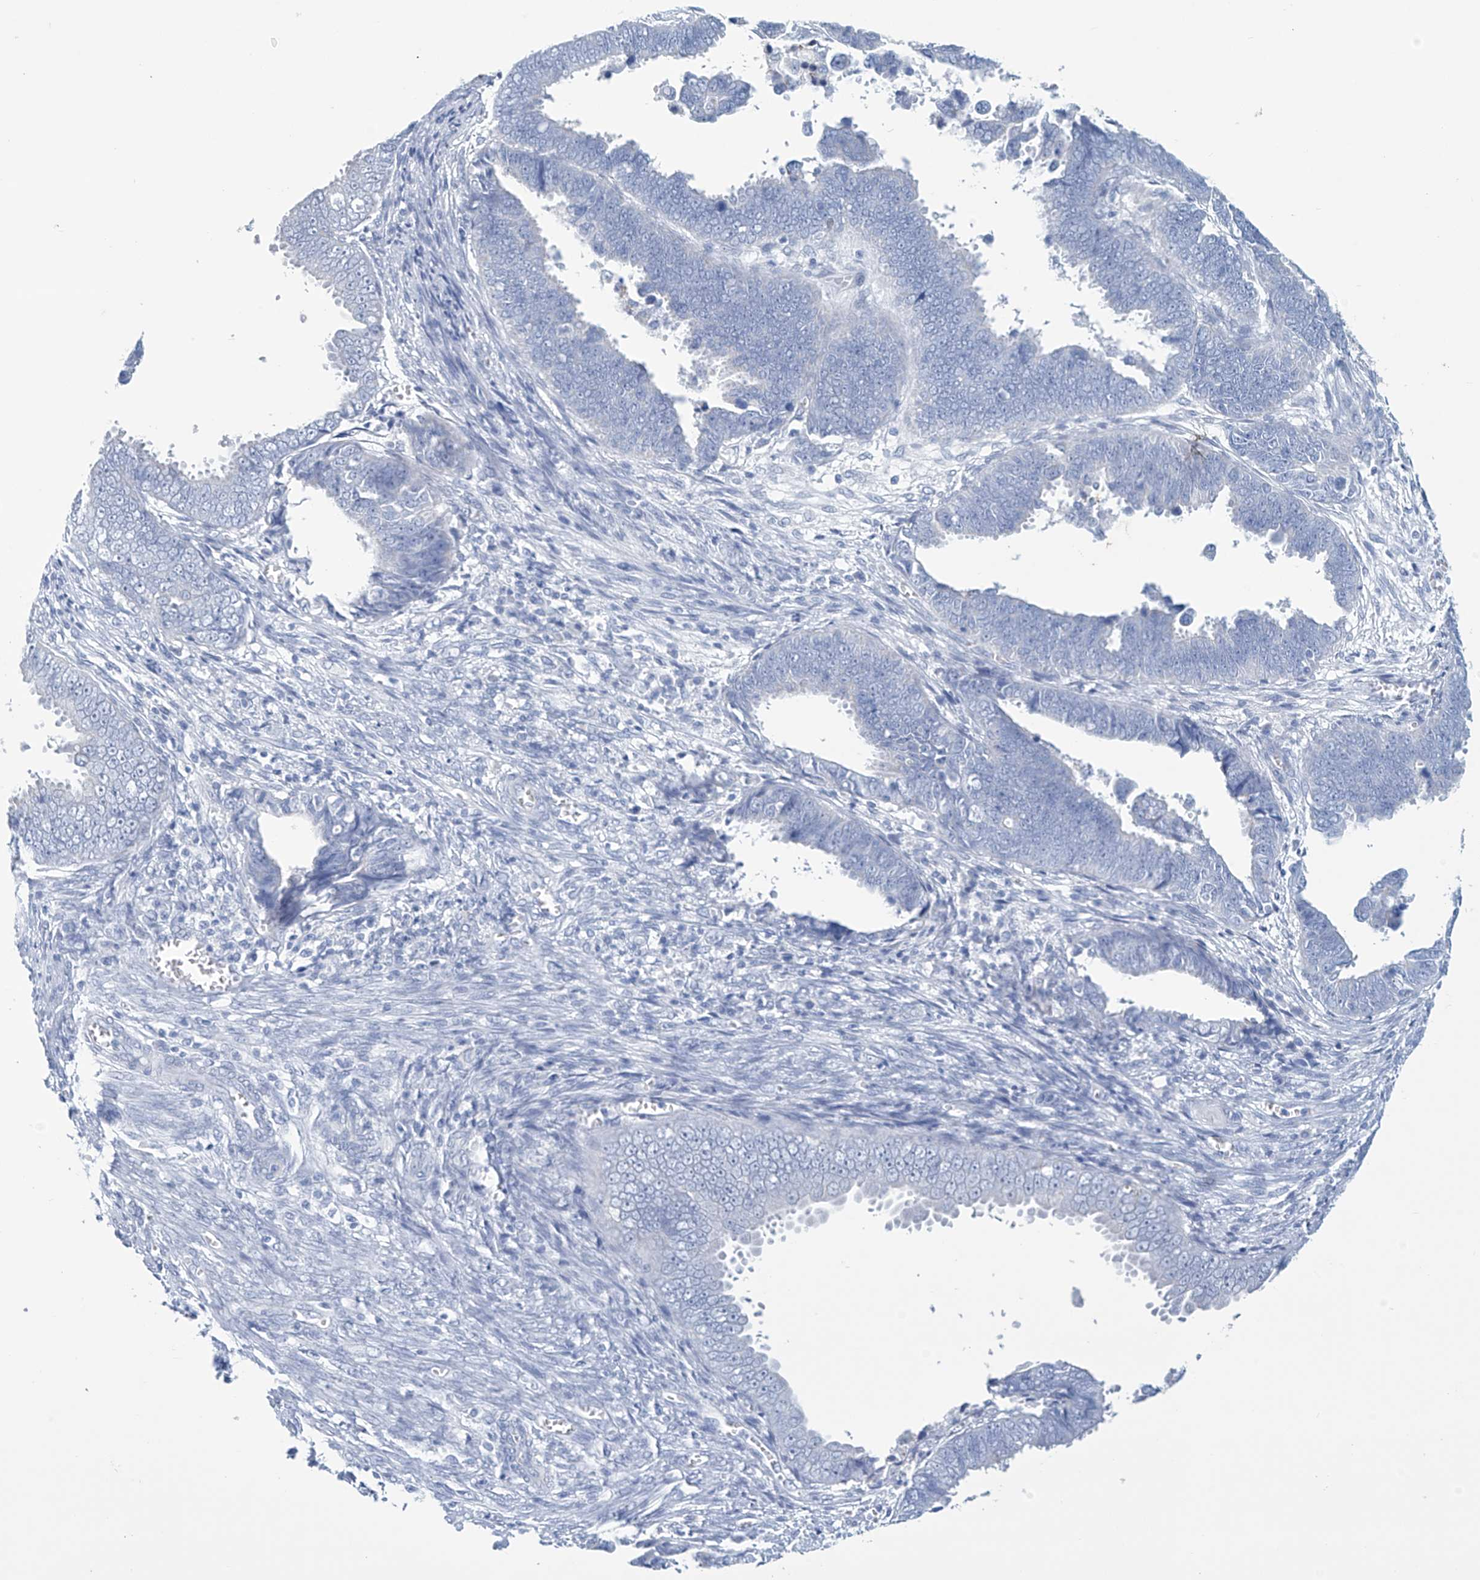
{"staining": {"intensity": "negative", "quantity": "none", "location": "none"}, "tissue": "endometrial cancer", "cell_type": "Tumor cells", "image_type": "cancer", "snomed": [{"axis": "morphology", "description": "Adenocarcinoma, NOS"}, {"axis": "topography", "description": "Endometrium"}], "caption": "Protein analysis of endometrial cancer (adenocarcinoma) demonstrates no significant positivity in tumor cells.", "gene": "DSP", "patient": {"sex": "female", "age": 75}}